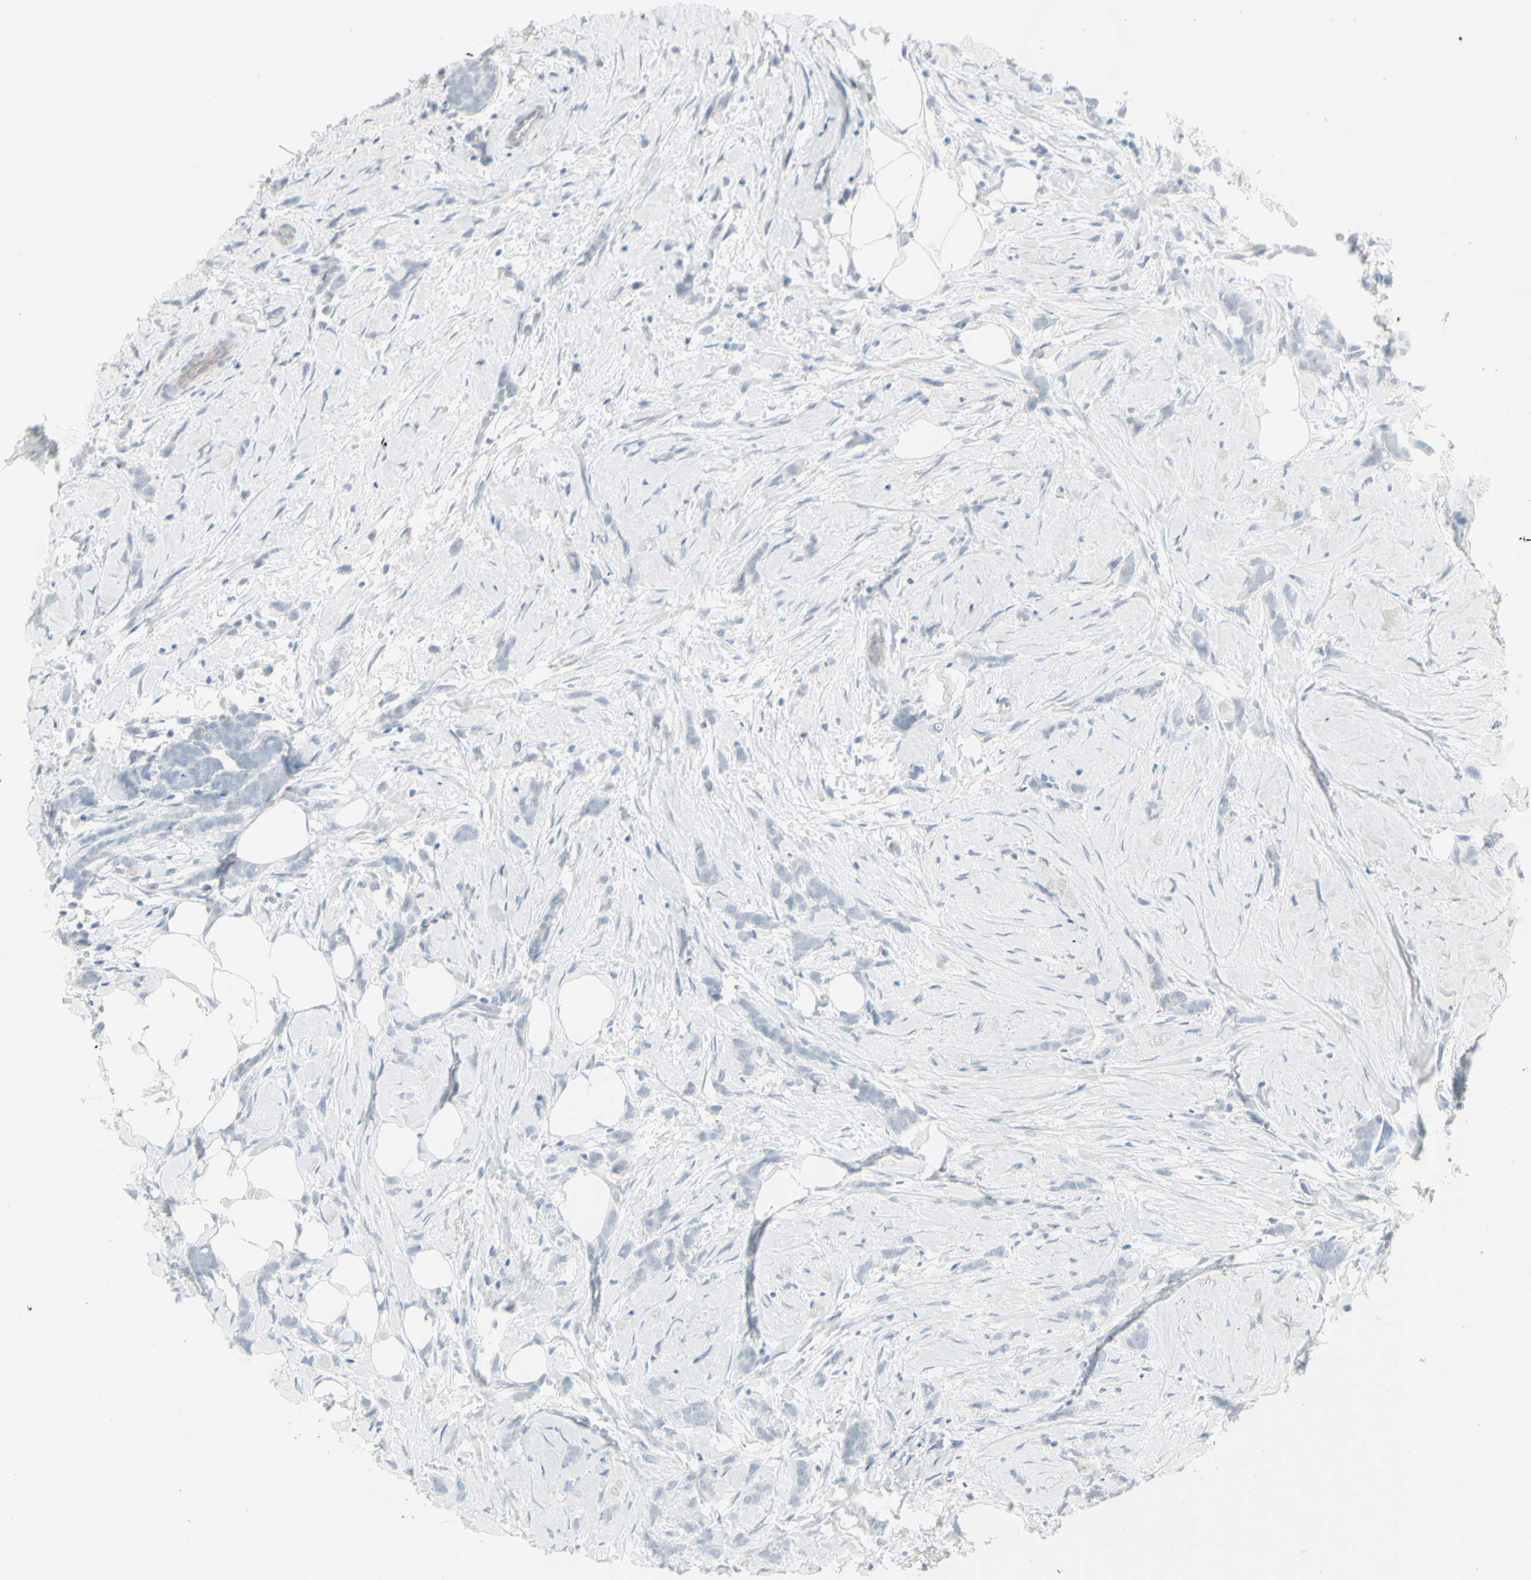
{"staining": {"intensity": "negative", "quantity": "none", "location": "none"}, "tissue": "breast cancer", "cell_type": "Tumor cells", "image_type": "cancer", "snomed": [{"axis": "morphology", "description": "Lobular carcinoma, in situ"}, {"axis": "morphology", "description": "Lobular carcinoma"}, {"axis": "topography", "description": "Breast"}], "caption": "Immunohistochemistry histopathology image of neoplastic tissue: breast cancer (lobular carcinoma) stained with DAB shows no significant protein staining in tumor cells.", "gene": "YBX2", "patient": {"sex": "female", "age": 41}}